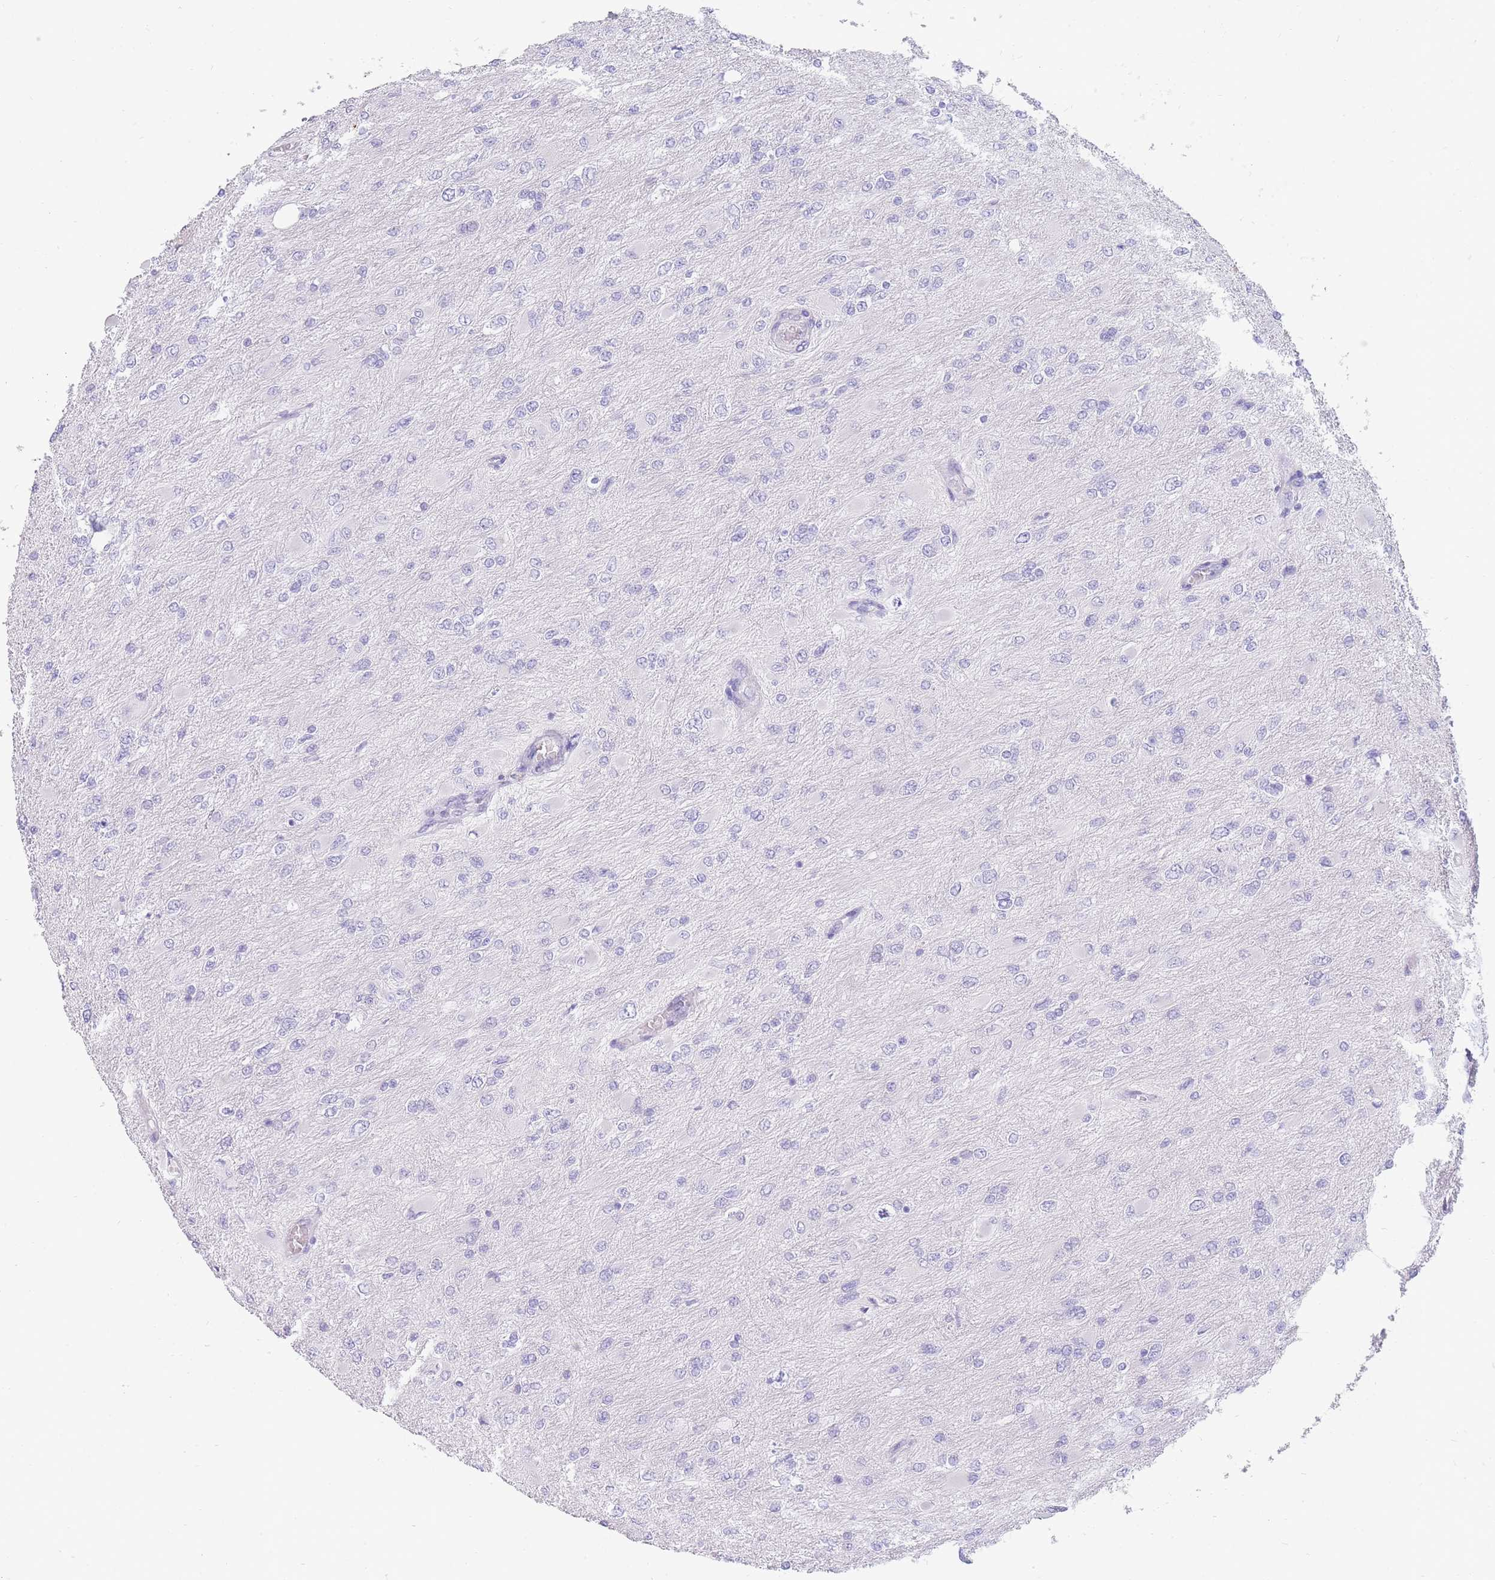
{"staining": {"intensity": "negative", "quantity": "none", "location": "none"}, "tissue": "glioma", "cell_type": "Tumor cells", "image_type": "cancer", "snomed": [{"axis": "morphology", "description": "Glioma, malignant, High grade"}, {"axis": "topography", "description": "Cerebral cortex"}], "caption": "Tumor cells are negative for protein expression in human high-grade glioma (malignant).", "gene": "UPK1A", "patient": {"sex": "female", "age": 36}}